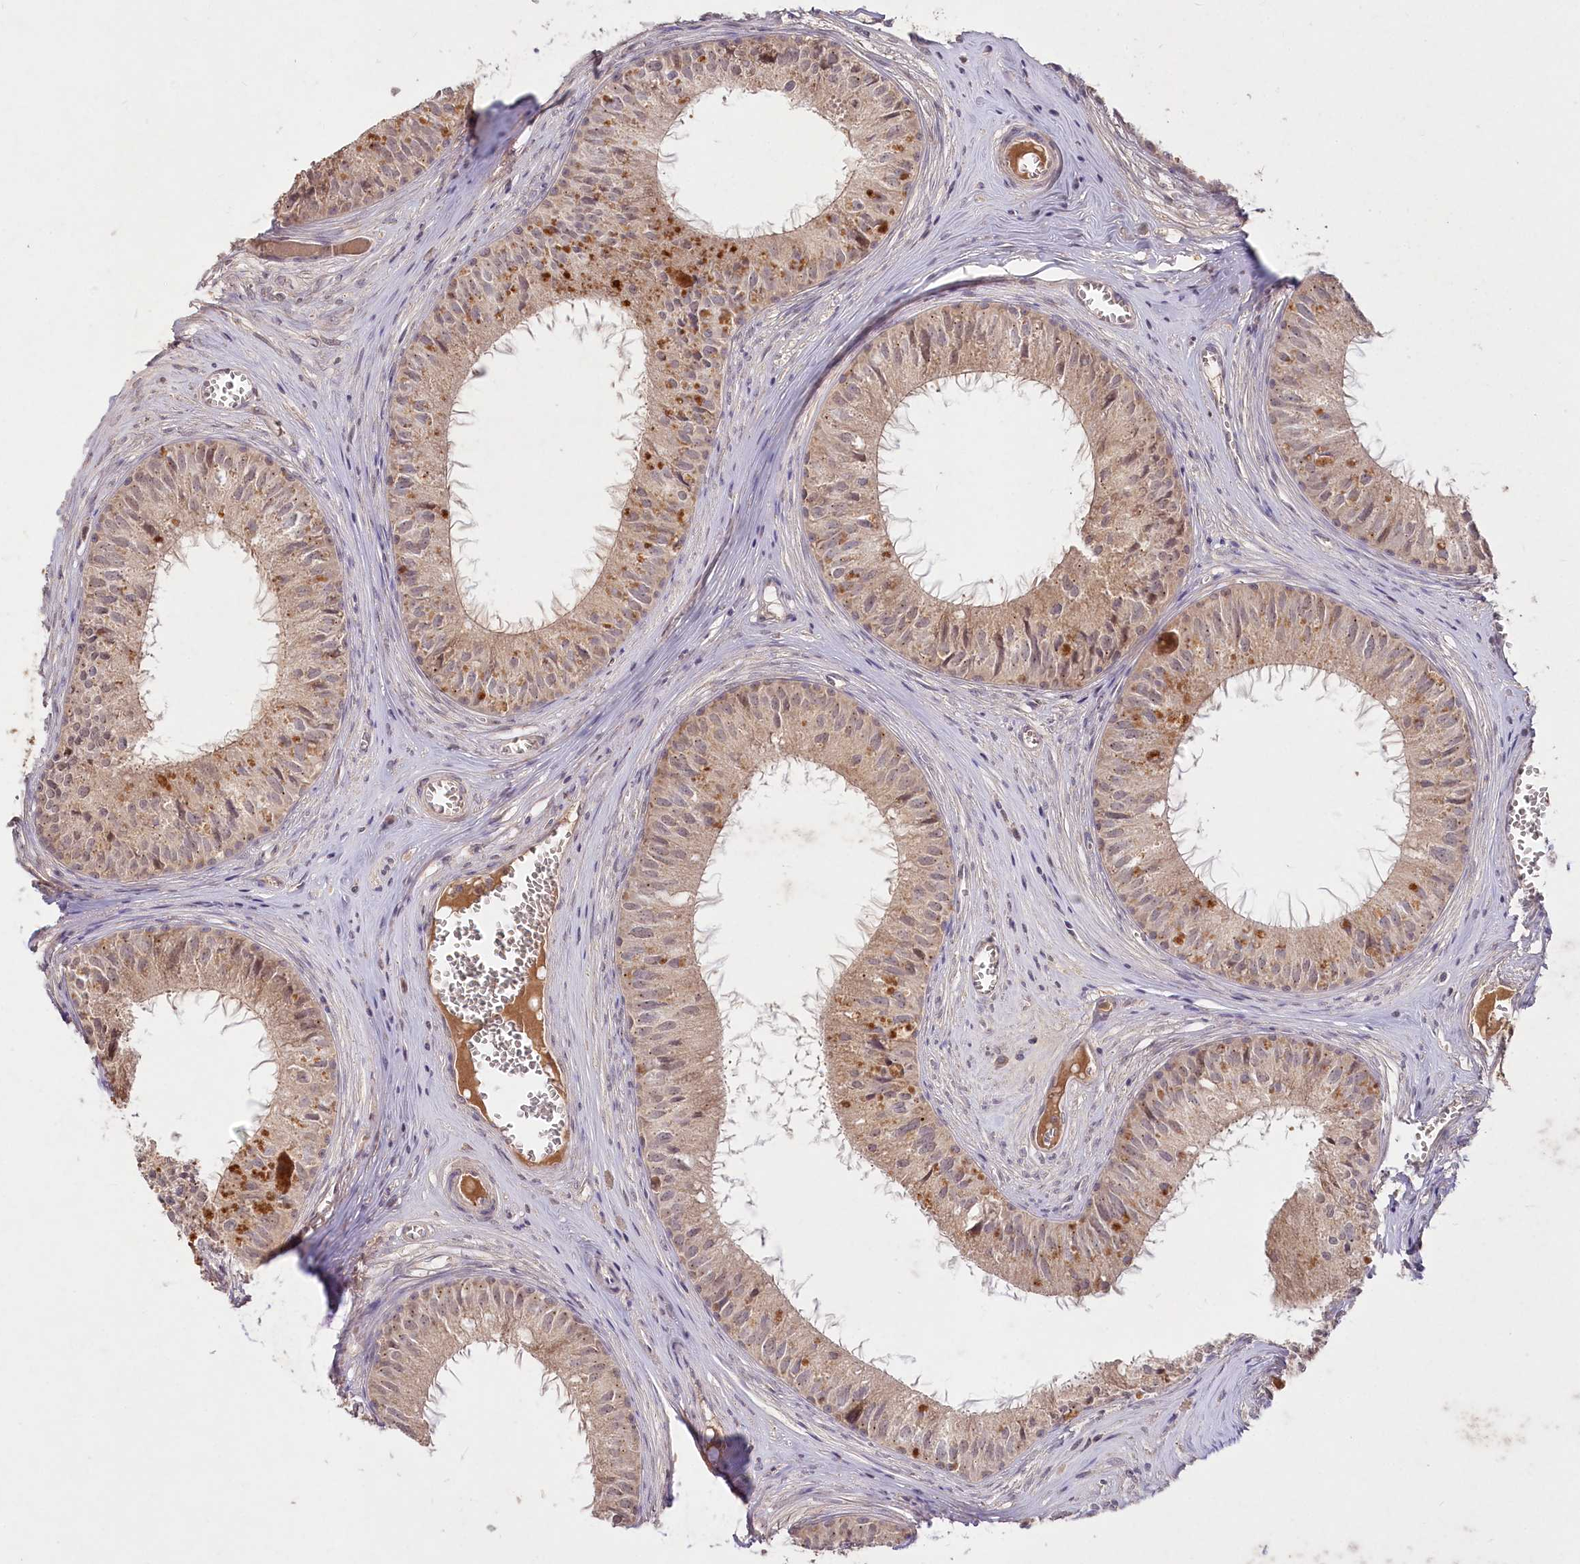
{"staining": {"intensity": "moderate", "quantity": ">75%", "location": "cytoplasmic/membranous"}, "tissue": "epididymis", "cell_type": "Glandular cells", "image_type": "normal", "snomed": [{"axis": "morphology", "description": "Normal tissue, NOS"}, {"axis": "topography", "description": "Epididymis"}], "caption": "This is a photomicrograph of immunohistochemistry (IHC) staining of unremarkable epididymis, which shows moderate staining in the cytoplasmic/membranous of glandular cells.", "gene": "IRAK1BP1", "patient": {"sex": "male", "age": 36}}